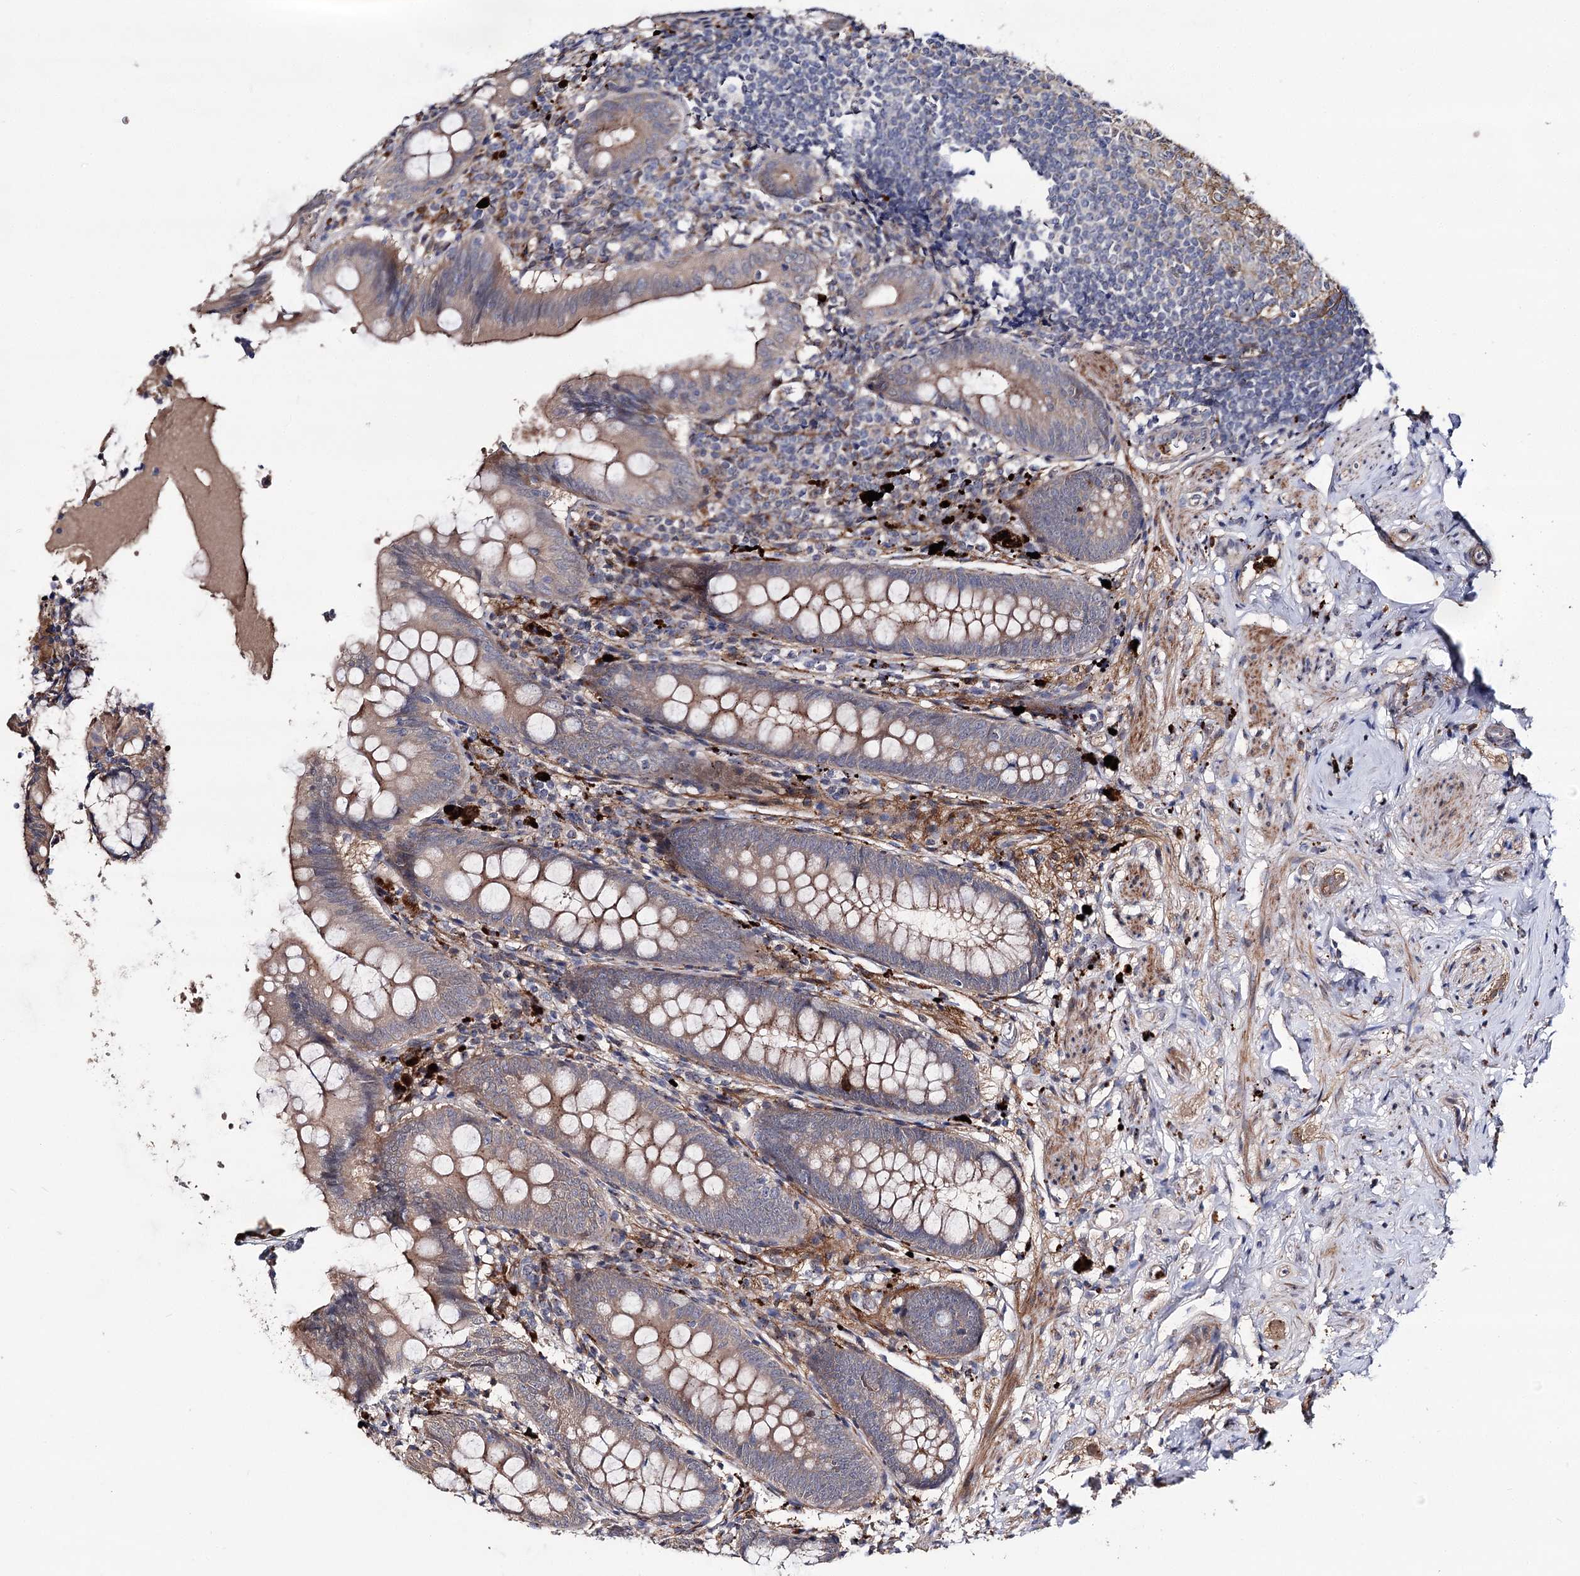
{"staining": {"intensity": "weak", "quantity": ">75%", "location": "cytoplasmic/membranous"}, "tissue": "appendix", "cell_type": "Glandular cells", "image_type": "normal", "snomed": [{"axis": "morphology", "description": "Normal tissue, NOS"}, {"axis": "topography", "description": "Appendix"}], "caption": "Human appendix stained with a brown dye exhibits weak cytoplasmic/membranous positive expression in about >75% of glandular cells.", "gene": "MINDY3", "patient": {"sex": "female", "age": 51}}